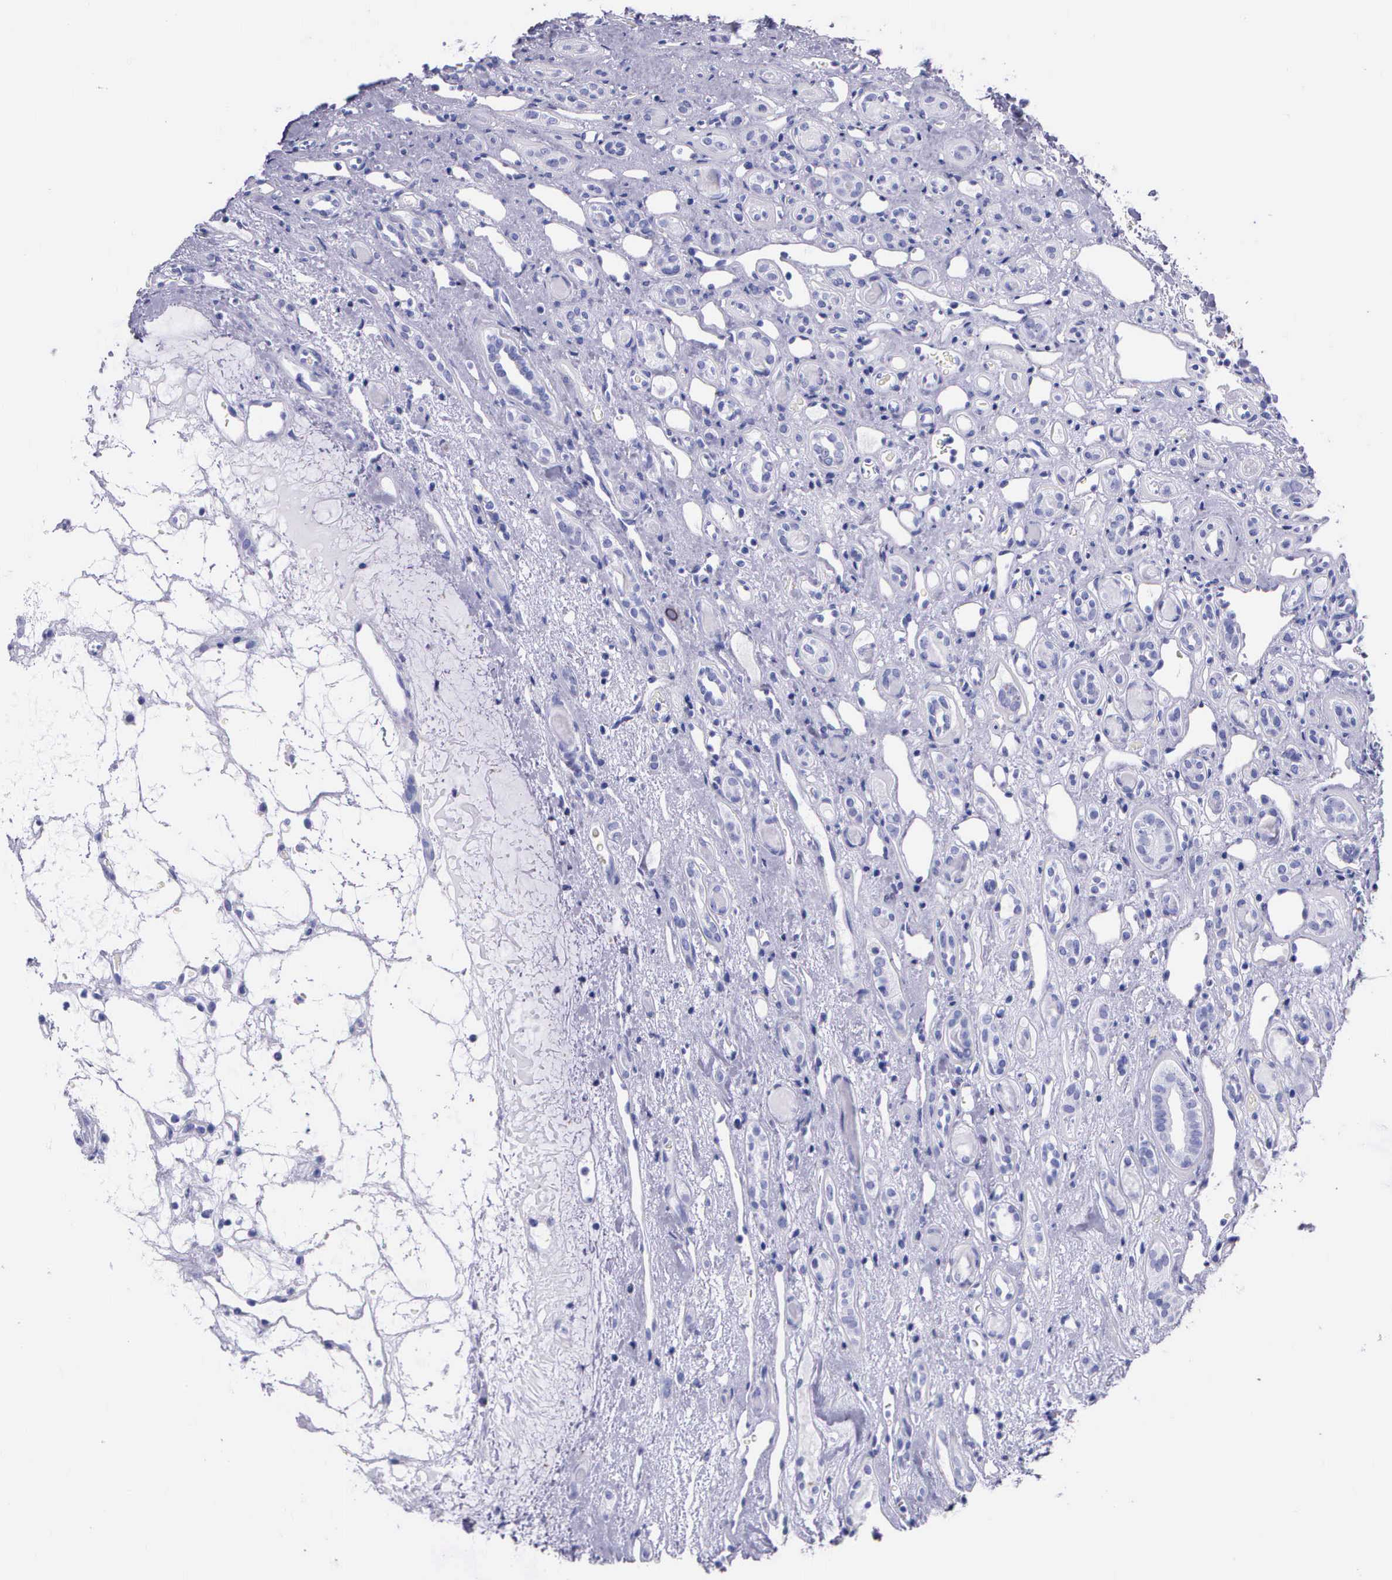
{"staining": {"intensity": "negative", "quantity": "none", "location": "none"}, "tissue": "renal cancer", "cell_type": "Tumor cells", "image_type": "cancer", "snomed": [{"axis": "morphology", "description": "Adenocarcinoma, NOS"}, {"axis": "topography", "description": "Kidney"}], "caption": "Tumor cells are negative for brown protein staining in renal cancer.", "gene": "KLK3", "patient": {"sex": "female", "age": 60}}